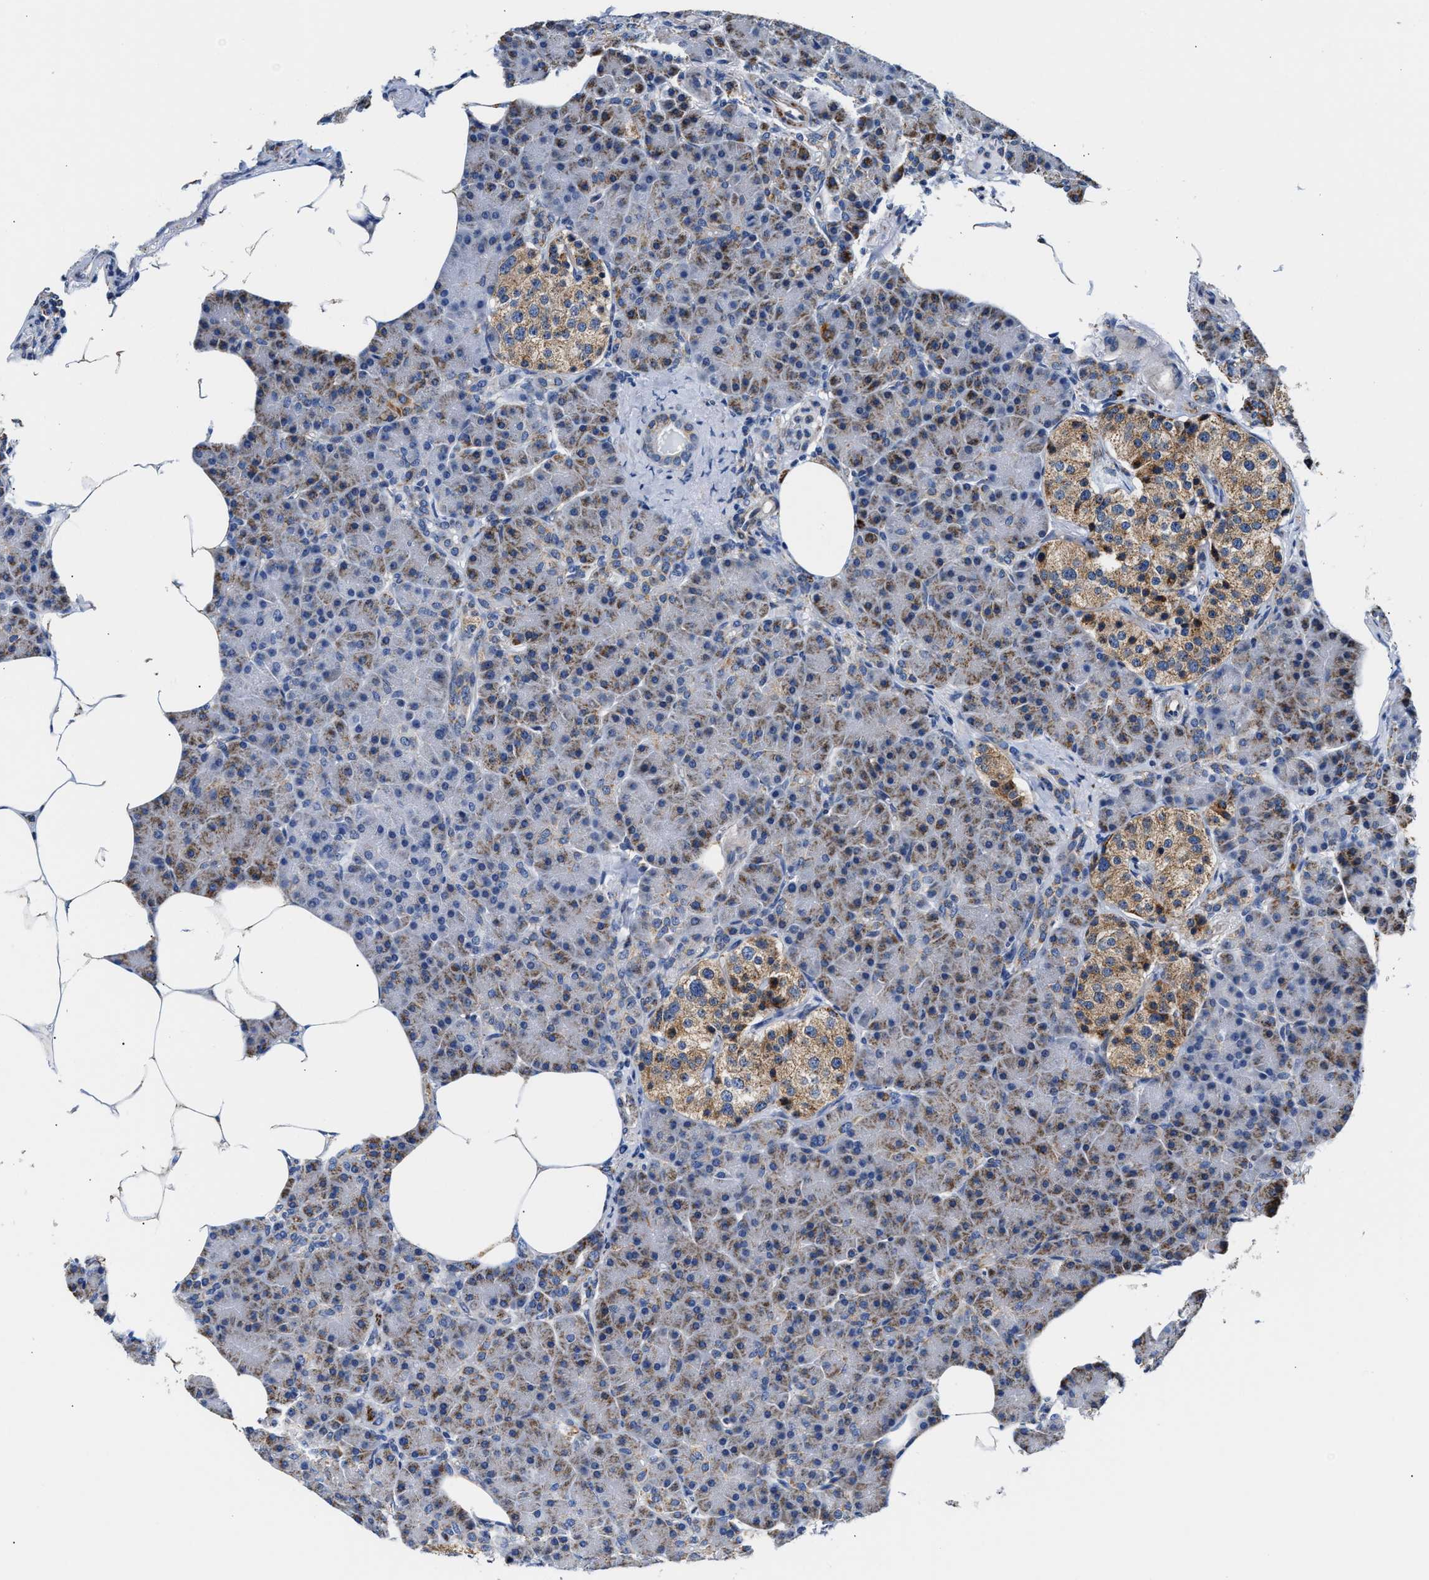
{"staining": {"intensity": "weak", "quantity": "25%-75%", "location": "cytoplasmic/membranous"}, "tissue": "pancreas", "cell_type": "Exocrine glandular cells", "image_type": "normal", "snomed": [{"axis": "morphology", "description": "Normal tissue, NOS"}, {"axis": "topography", "description": "Pancreas"}], "caption": "A micrograph showing weak cytoplasmic/membranous positivity in about 25%-75% of exocrine glandular cells in benign pancreas, as visualized by brown immunohistochemical staining.", "gene": "ACADVL", "patient": {"sex": "female", "age": 70}}